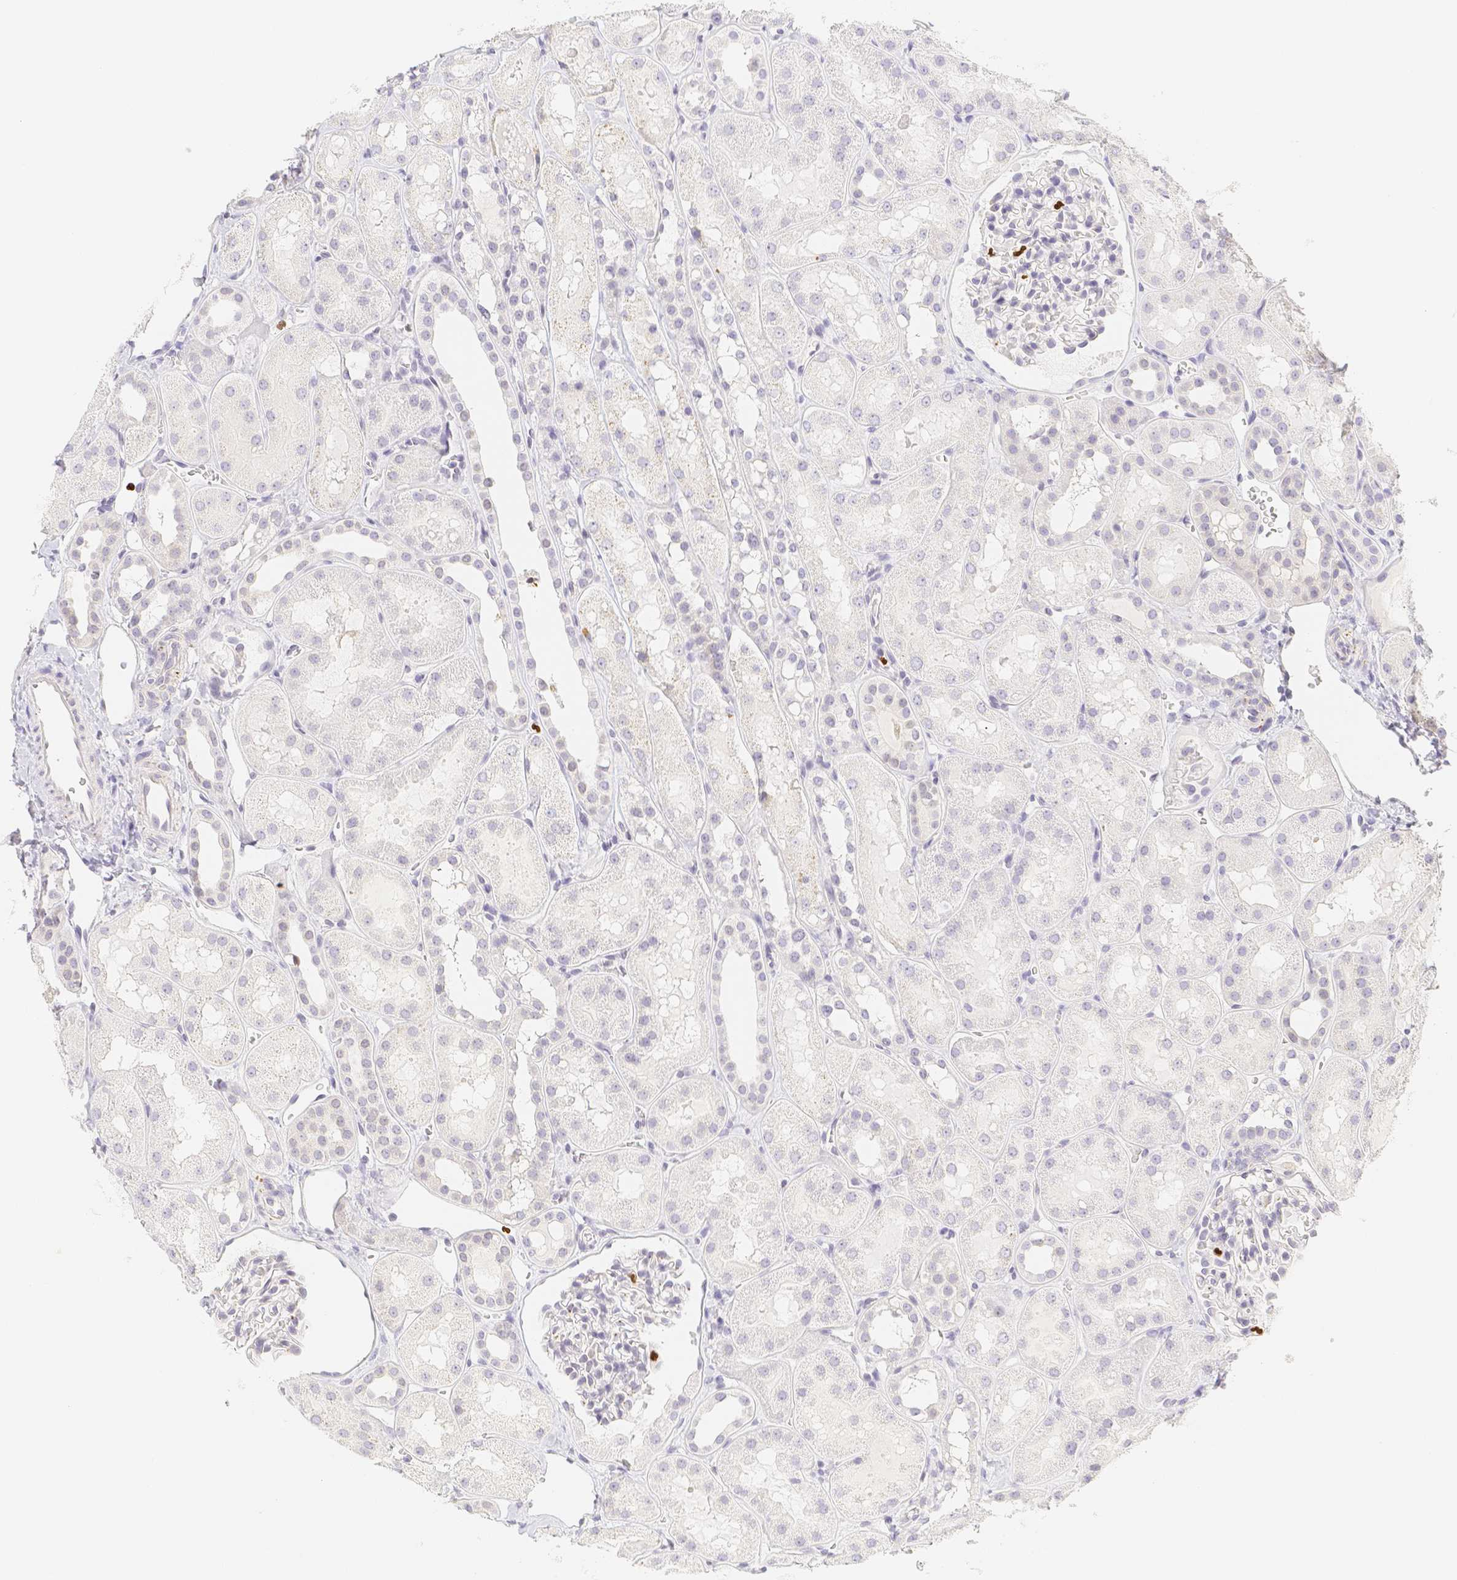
{"staining": {"intensity": "negative", "quantity": "none", "location": "none"}, "tissue": "kidney", "cell_type": "Cells in glomeruli", "image_type": "normal", "snomed": [{"axis": "morphology", "description": "Normal tissue, NOS"}, {"axis": "topography", "description": "Kidney"}, {"axis": "topography", "description": "Urinary bladder"}], "caption": "Cells in glomeruli are negative for protein expression in benign human kidney. (DAB (3,3'-diaminobenzidine) IHC with hematoxylin counter stain).", "gene": "PADI4", "patient": {"sex": "male", "age": 16}}